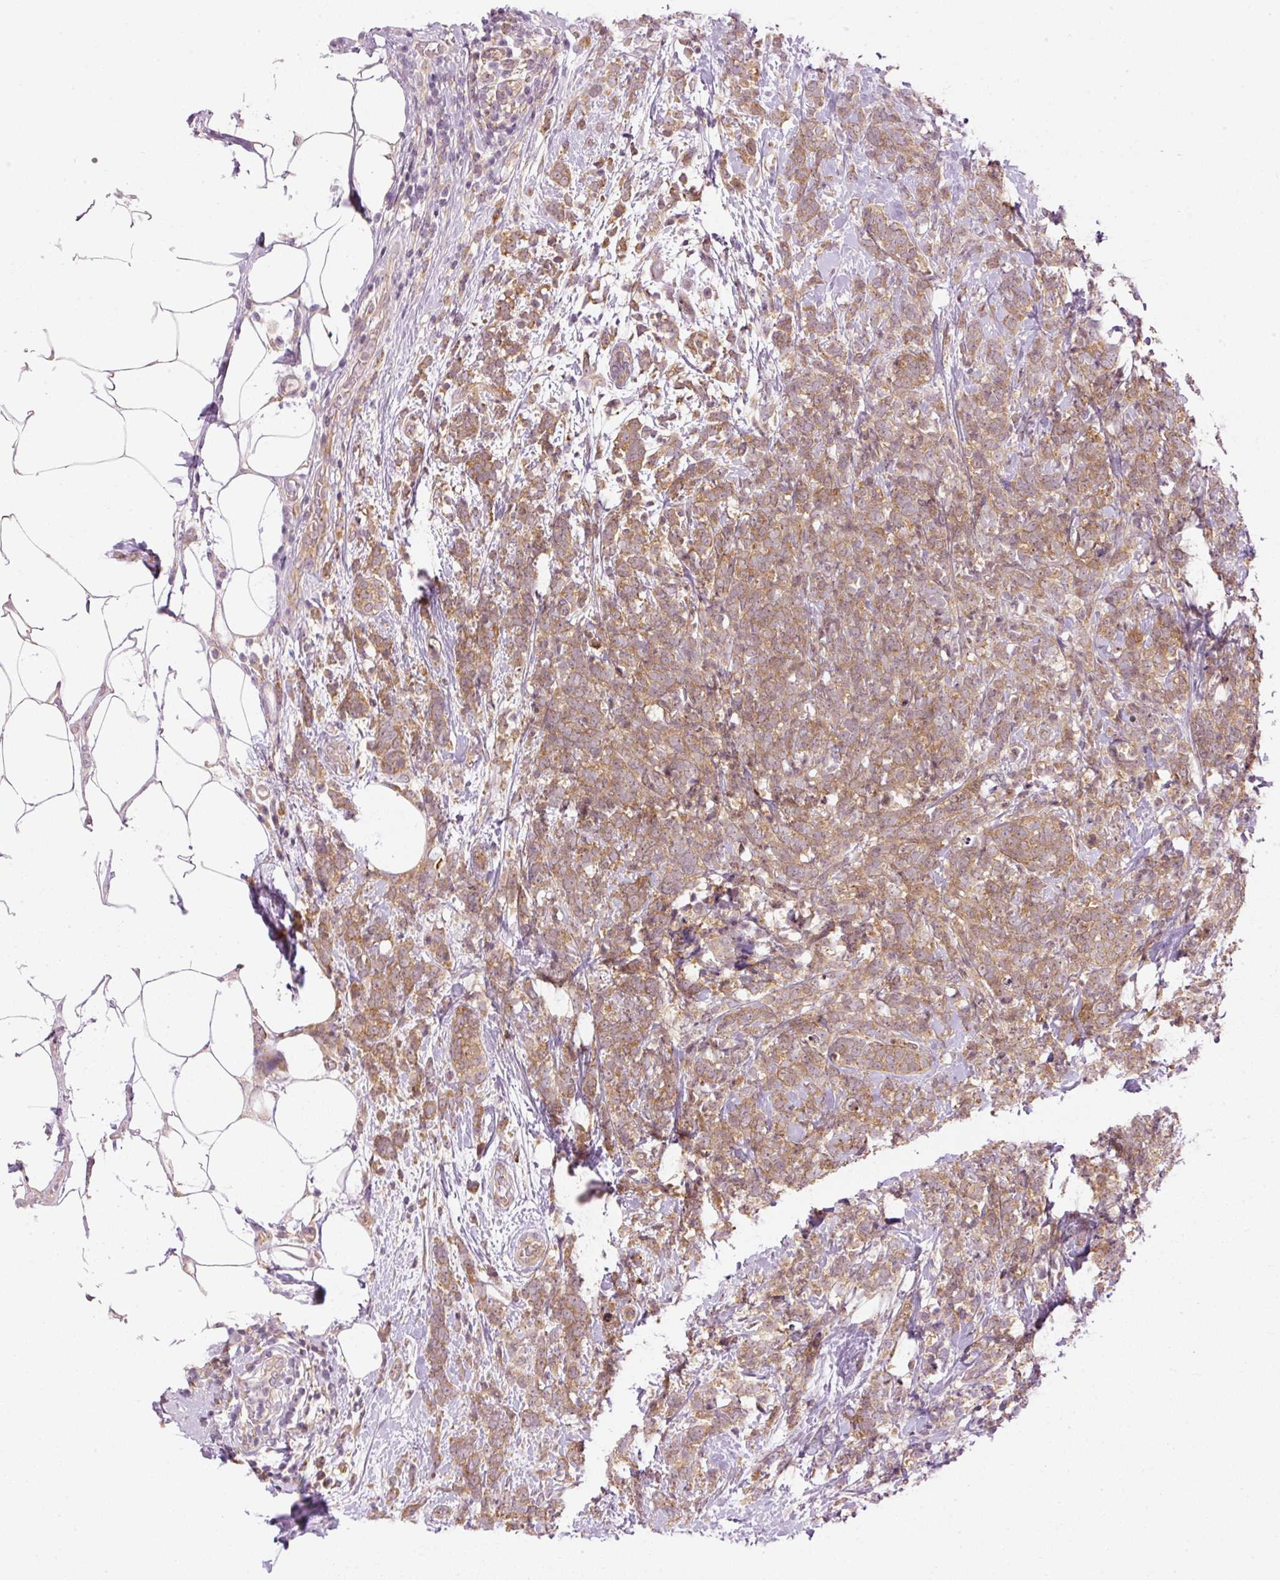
{"staining": {"intensity": "moderate", "quantity": ">75%", "location": "cytoplasmic/membranous"}, "tissue": "breast cancer", "cell_type": "Tumor cells", "image_type": "cancer", "snomed": [{"axis": "morphology", "description": "Lobular carcinoma"}, {"axis": "topography", "description": "Breast"}], "caption": "A high-resolution image shows immunohistochemistry (IHC) staining of breast cancer (lobular carcinoma), which displays moderate cytoplasmic/membranous positivity in approximately >75% of tumor cells. (DAB IHC with brightfield microscopy, high magnification).", "gene": "MZT2B", "patient": {"sex": "female", "age": 58}}